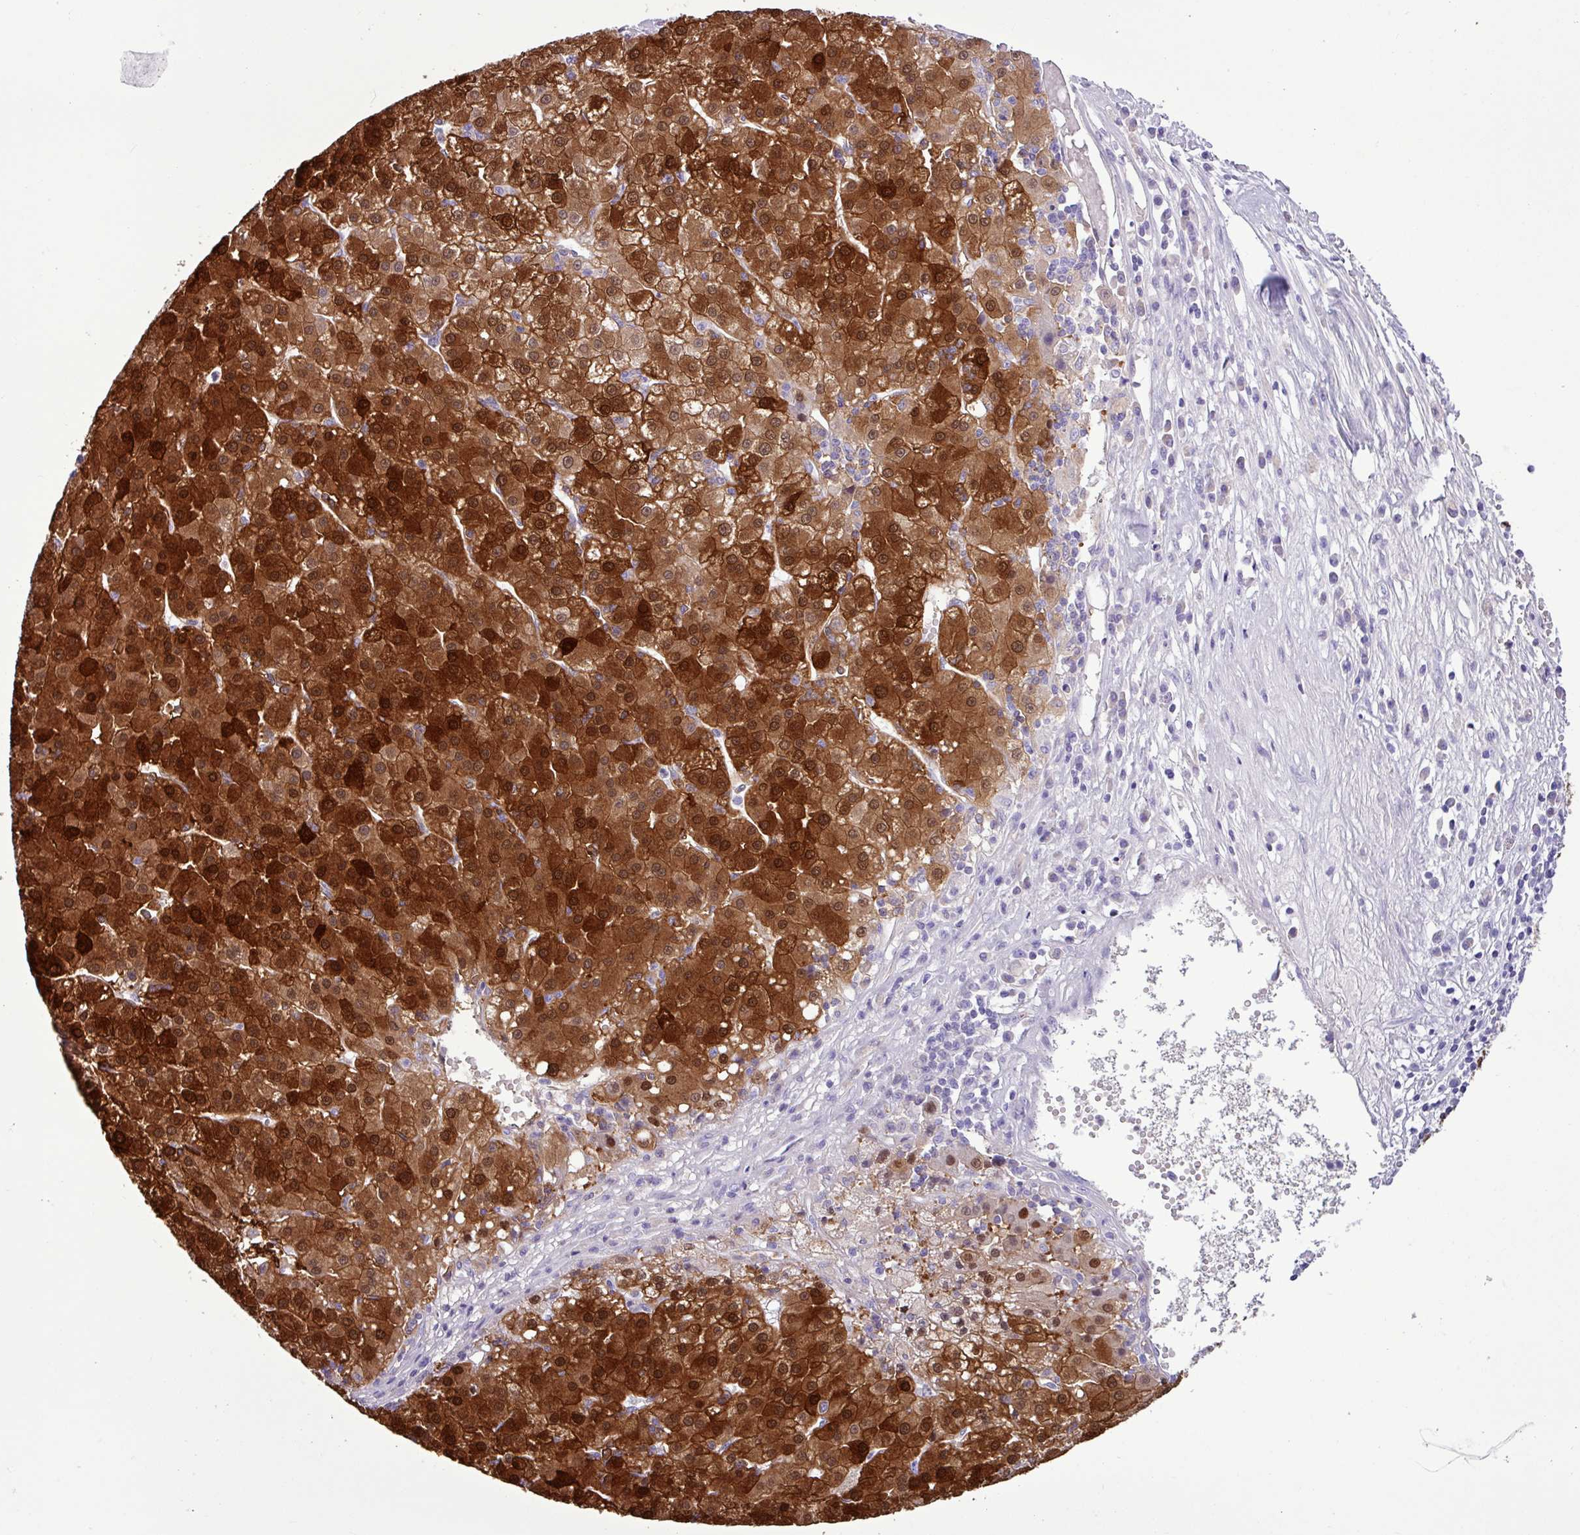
{"staining": {"intensity": "strong", "quantity": ">75%", "location": "cytoplasmic/membranous,nuclear"}, "tissue": "liver cancer", "cell_type": "Tumor cells", "image_type": "cancer", "snomed": [{"axis": "morphology", "description": "Carcinoma, Hepatocellular, NOS"}, {"axis": "topography", "description": "Liver"}], "caption": "Immunohistochemical staining of liver cancer reveals strong cytoplasmic/membranous and nuclear protein staining in approximately >75% of tumor cells.", "gene": "ALDH3A1", "patient": {"sex": "male", "age": 76}}